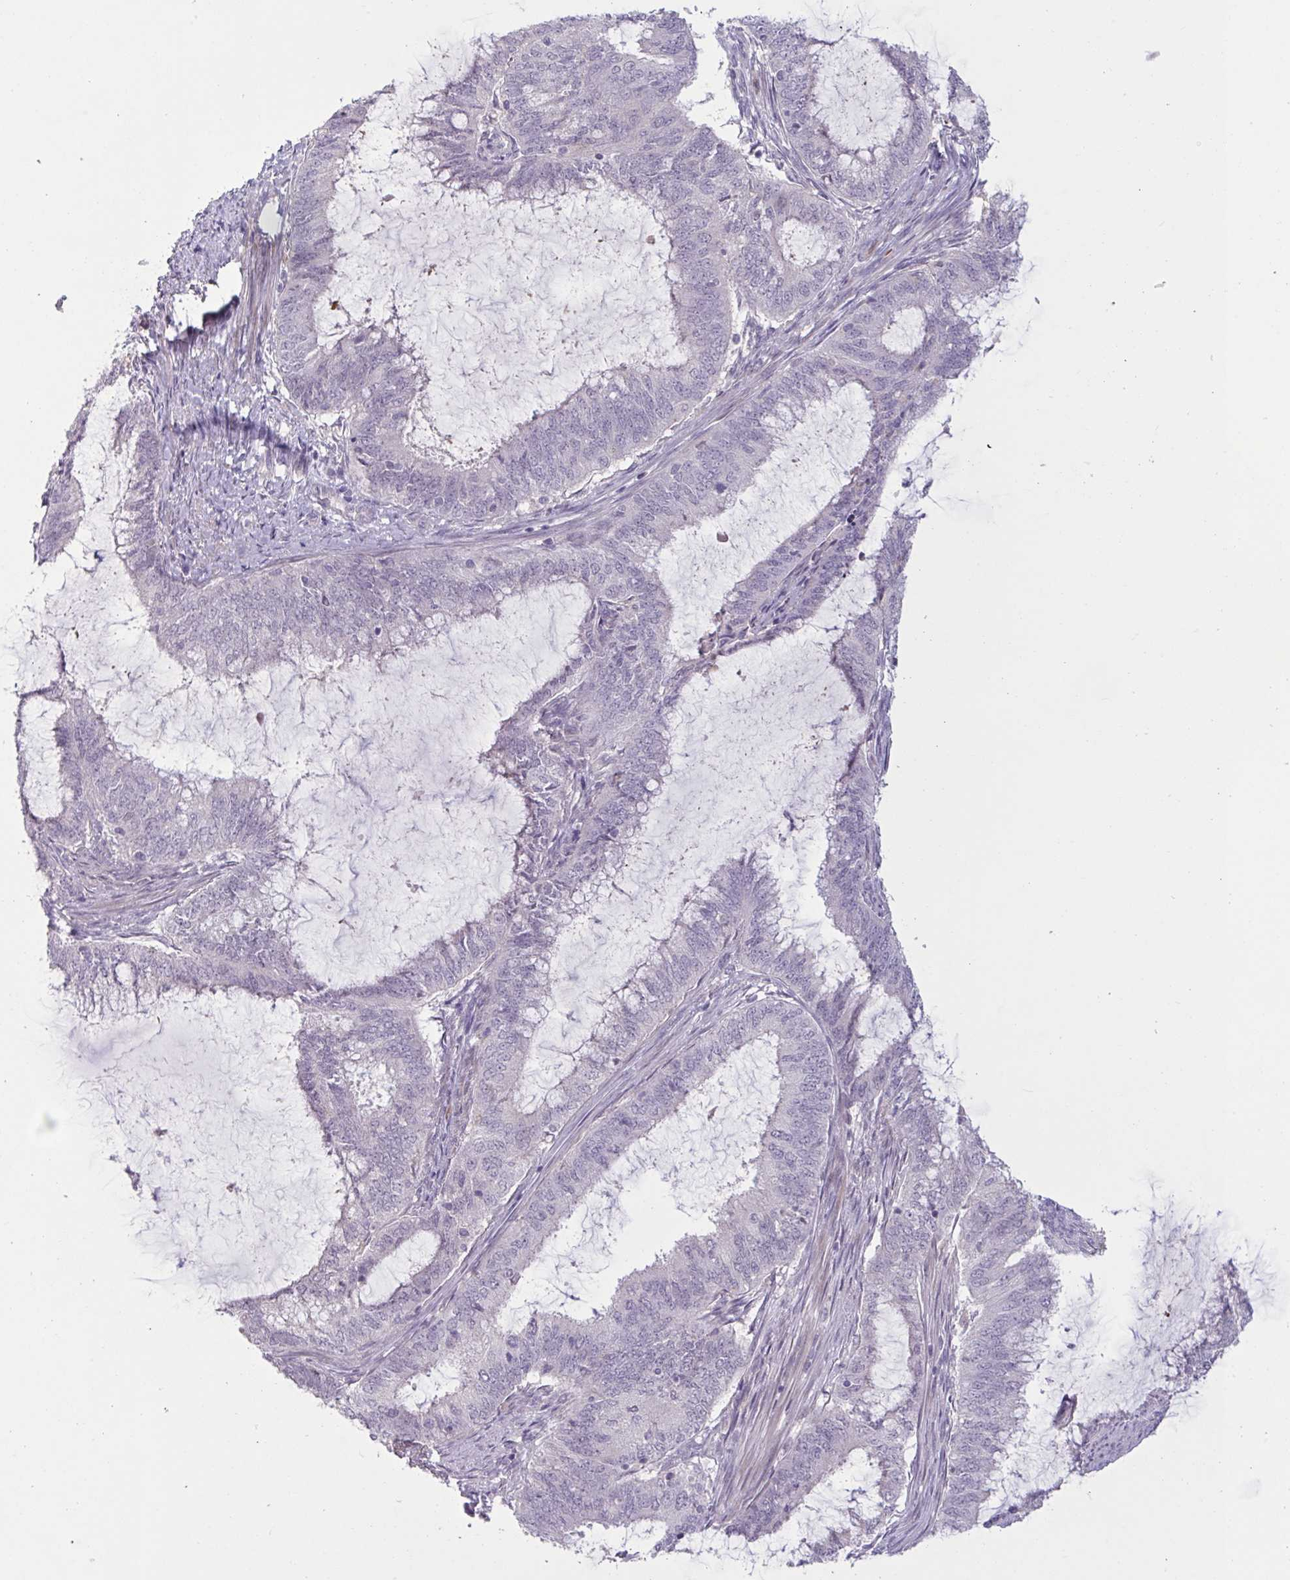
{"staining": {"intensity": "negative", "quantity": "none", "location": "none"}, "tissue": "endometrial cancer", "cell_type": "Tumor cells", "image_type": "cancer", "snomed": [{"axis": "morphology", "description": "Adenocarcinoma, NOS"}, {"axis": "topography", "description": "Endometrium"}], "caption": "DAB immunohistochemical staining of human endometrial cancer (adenocarcinoma) exhibits no significant expression in tumor cells.", "gene": "RFPL4B", "patient": {"sex": "female", "age": 51}}